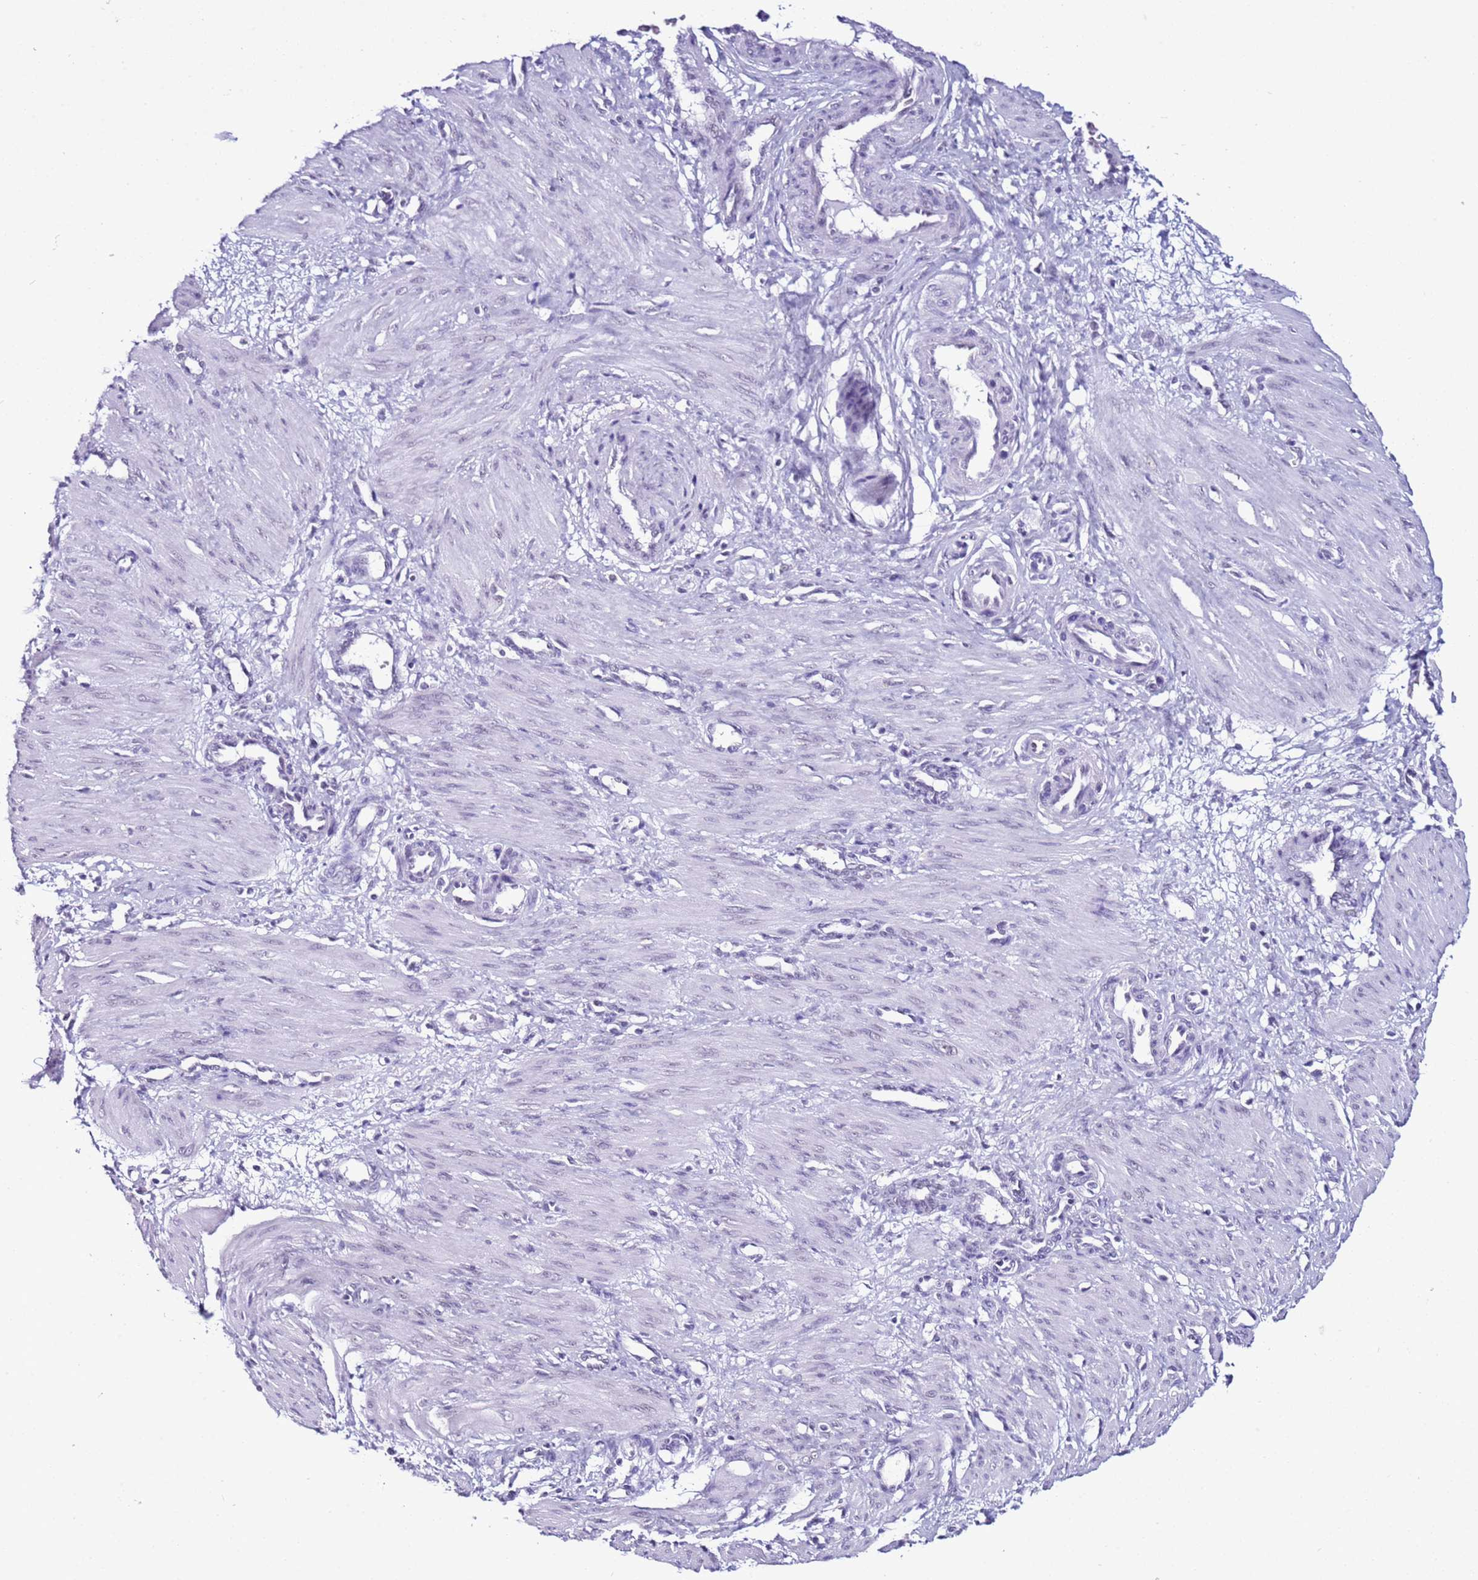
{"staining": {"intensity": "negative", "quantity": "none", "location": "none"}, "tissue": "smooth muscle", "cell_type": "Smooth muscle cells", "image_type": "normal", "snomed": [{"axis": "morphology", "description": "Normal tissue, NOS"}, {"axis": "topography", "description": "Endometrium"}], "caption": "Smooth muscle cells show no significant expression in normal smooth muscle.", "gene": "DHX15", "patient": {"sex": "female", "age": 33}}